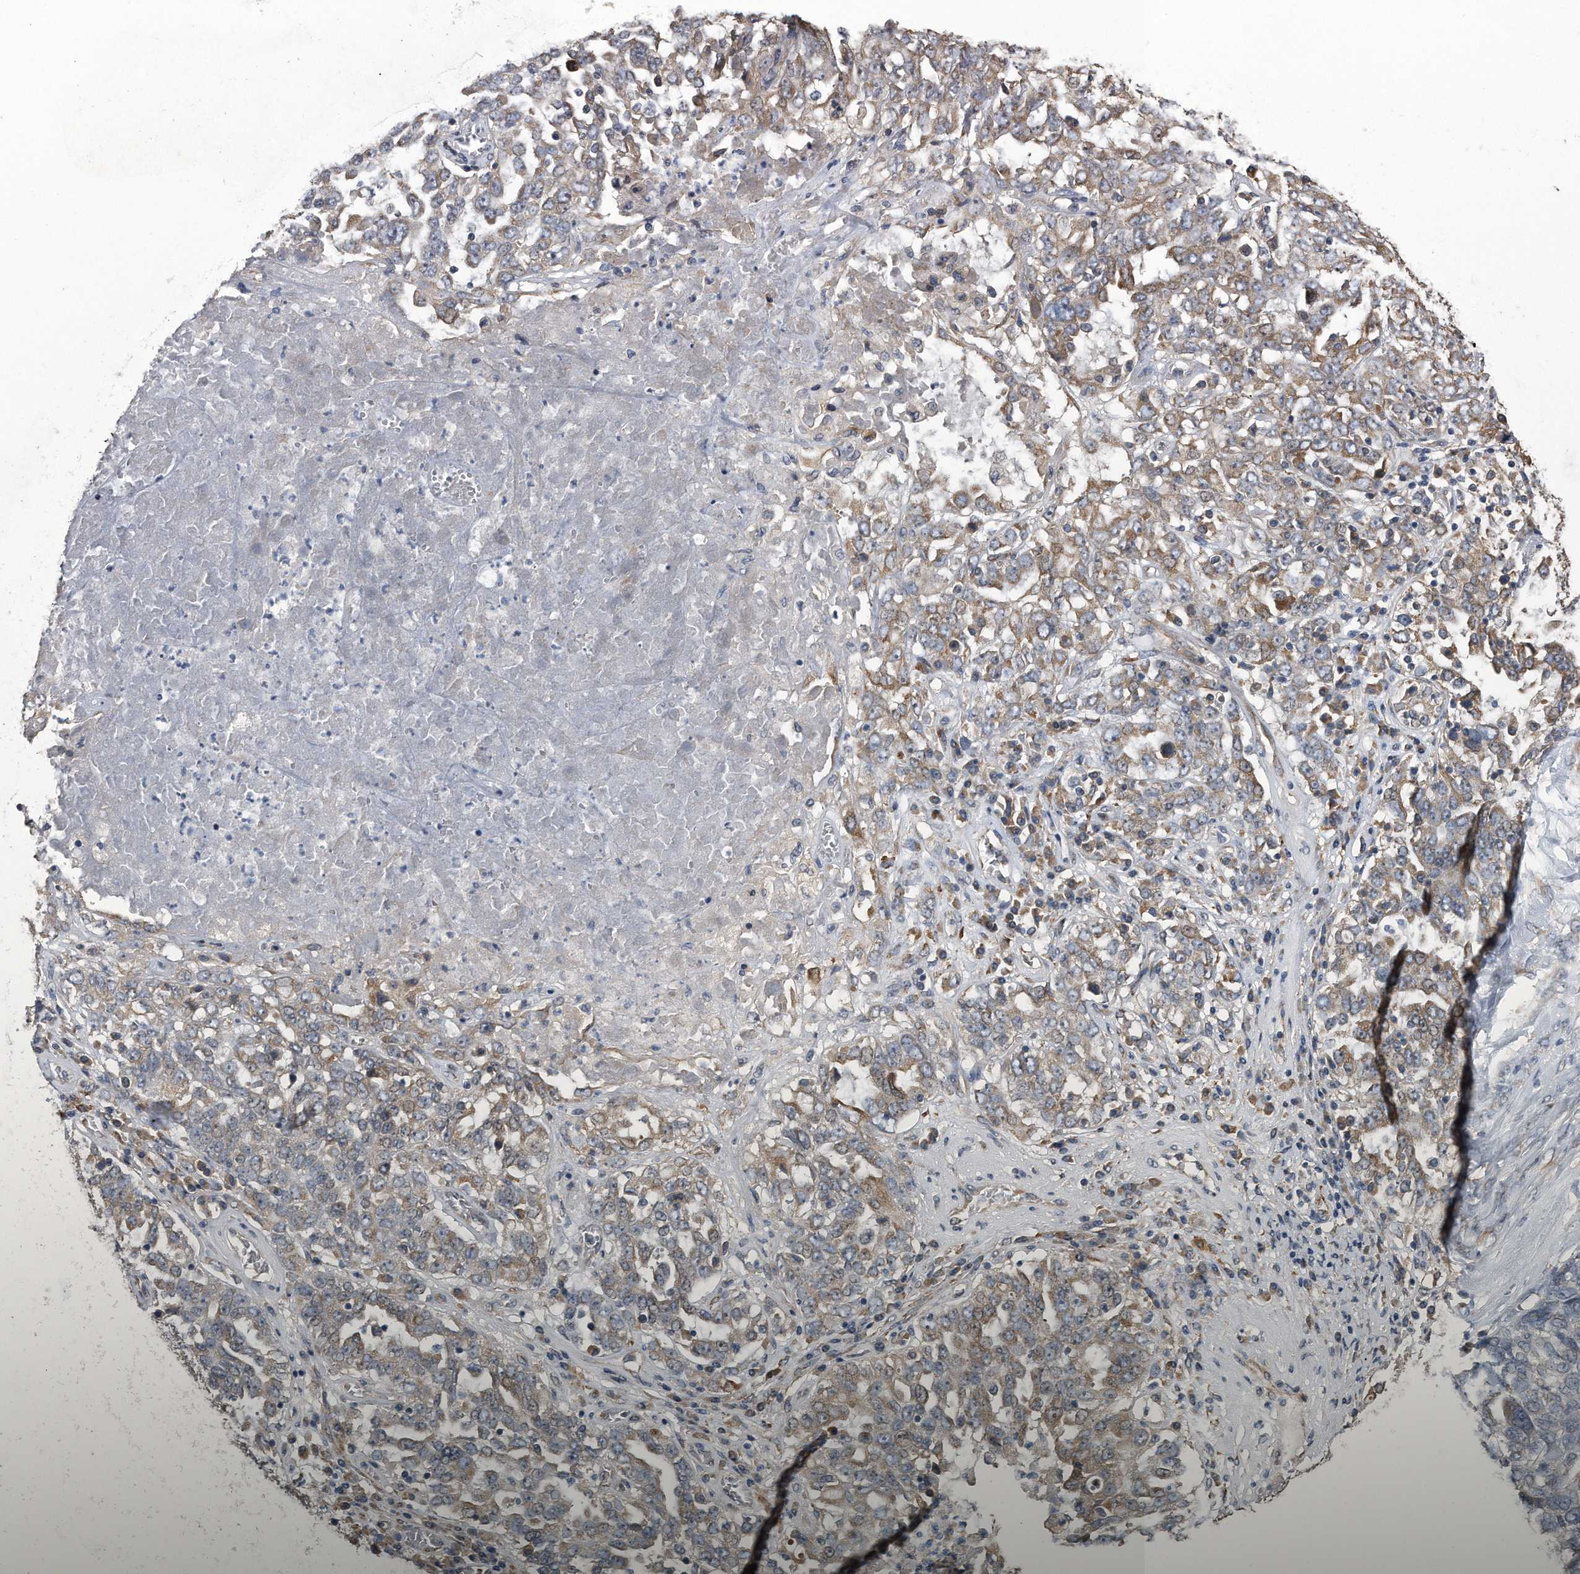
{"staining": {"intensity": "weak", "quantity": ">75%", "location": "cytoplasmic/membranous"}, "tissue": "ovarian cancer", "cell_type": "Tumor cells", "image_type": "cancer", "snomed": [{"axis": "morphology", "description": "Carcinoma, endometroid"}, {"axis": "topography", "description": "Ovary"}], "caption": "Ovarian cancer stained with a protein marker shows weak staining in tumor cells.", "gene": "PCLO", "patient": {"sex": "female", "age": 62}}